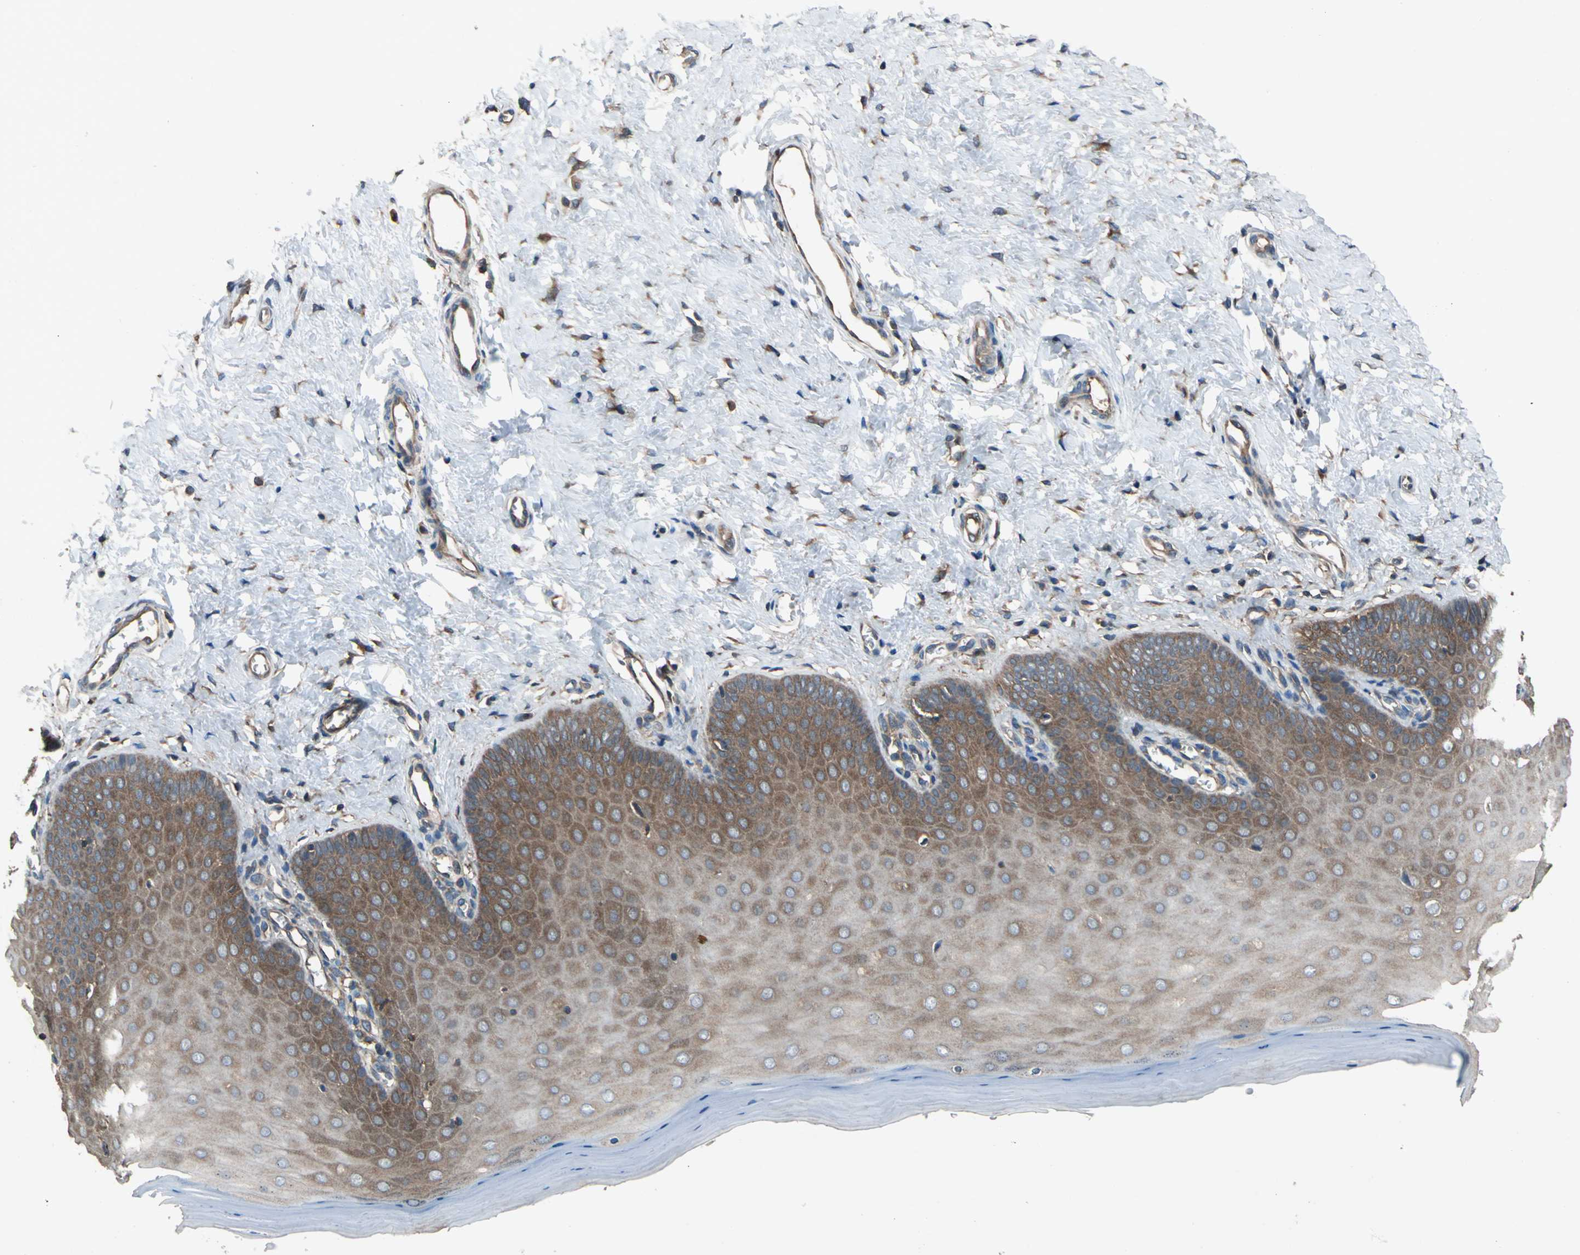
{"staining": {"intensity": "strong", "quantity": ">75%", "location": "cytoplasmic/membranous"}, "tissue": "cervix", "cell_type": "Glandular cells", "image_type": "normal", "snomed": [{"axis": "morphology", "description": "Normal tissue, NOS"}, {"axis": "topography", "description": "Cervix"}], "caption": "A photomicrograph of cervix stained for a protein reveals strong cytoplasmic/membranous brown staining in glandular cells. Using DAB (brown) and hematoxylin (blue) stains, captured at high magnification using brightfield microscopy.", "gene": "CAPN1", "patient": {"sex": "female", "age": 55}}